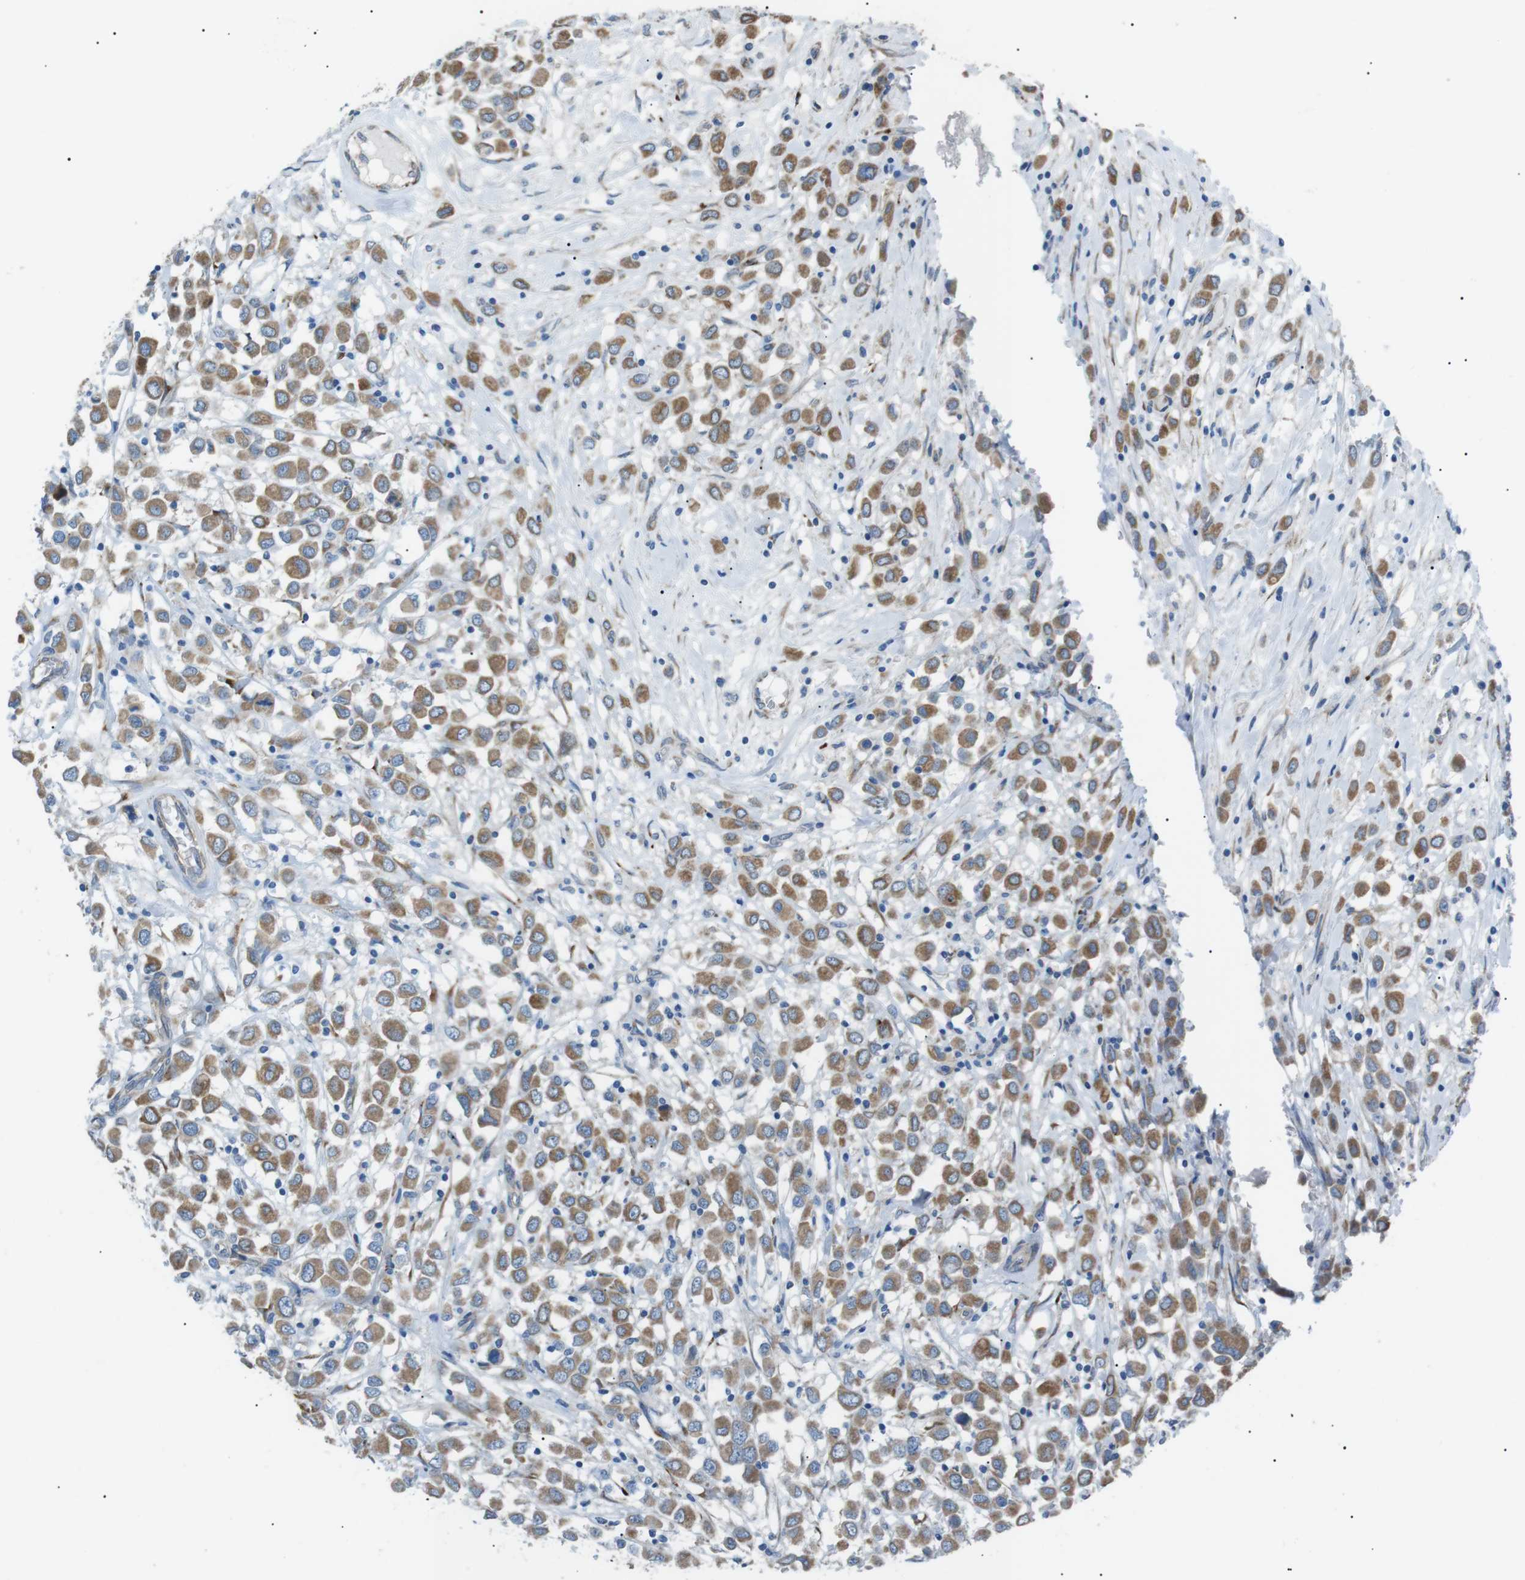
{"staining": {"intensity": "moderate", "quantity": ">75%", "location": "cytoplasmic/membranous"}, "tissue": "breast cancer", "cell_type": "Tumor cells", "image_type": "cancer", "snomed": [{"axis": "morphology", "description": "Duct carcinoma"}, {"axis": "topography", "description": "Breast"}], "caption": "Immunohistochemical staining of intraductal carcinoma (breast) reveals medium levels of moderate cytoplasmic/membranous protein expression in about >75% of tumor cells. The staining was performed using DAB, with brown indicating positive protein expression. Nuclei are stained blue with hematoxylin.", "gene": "MTARC2", "patient": {"sex": "female", "age": 61}}